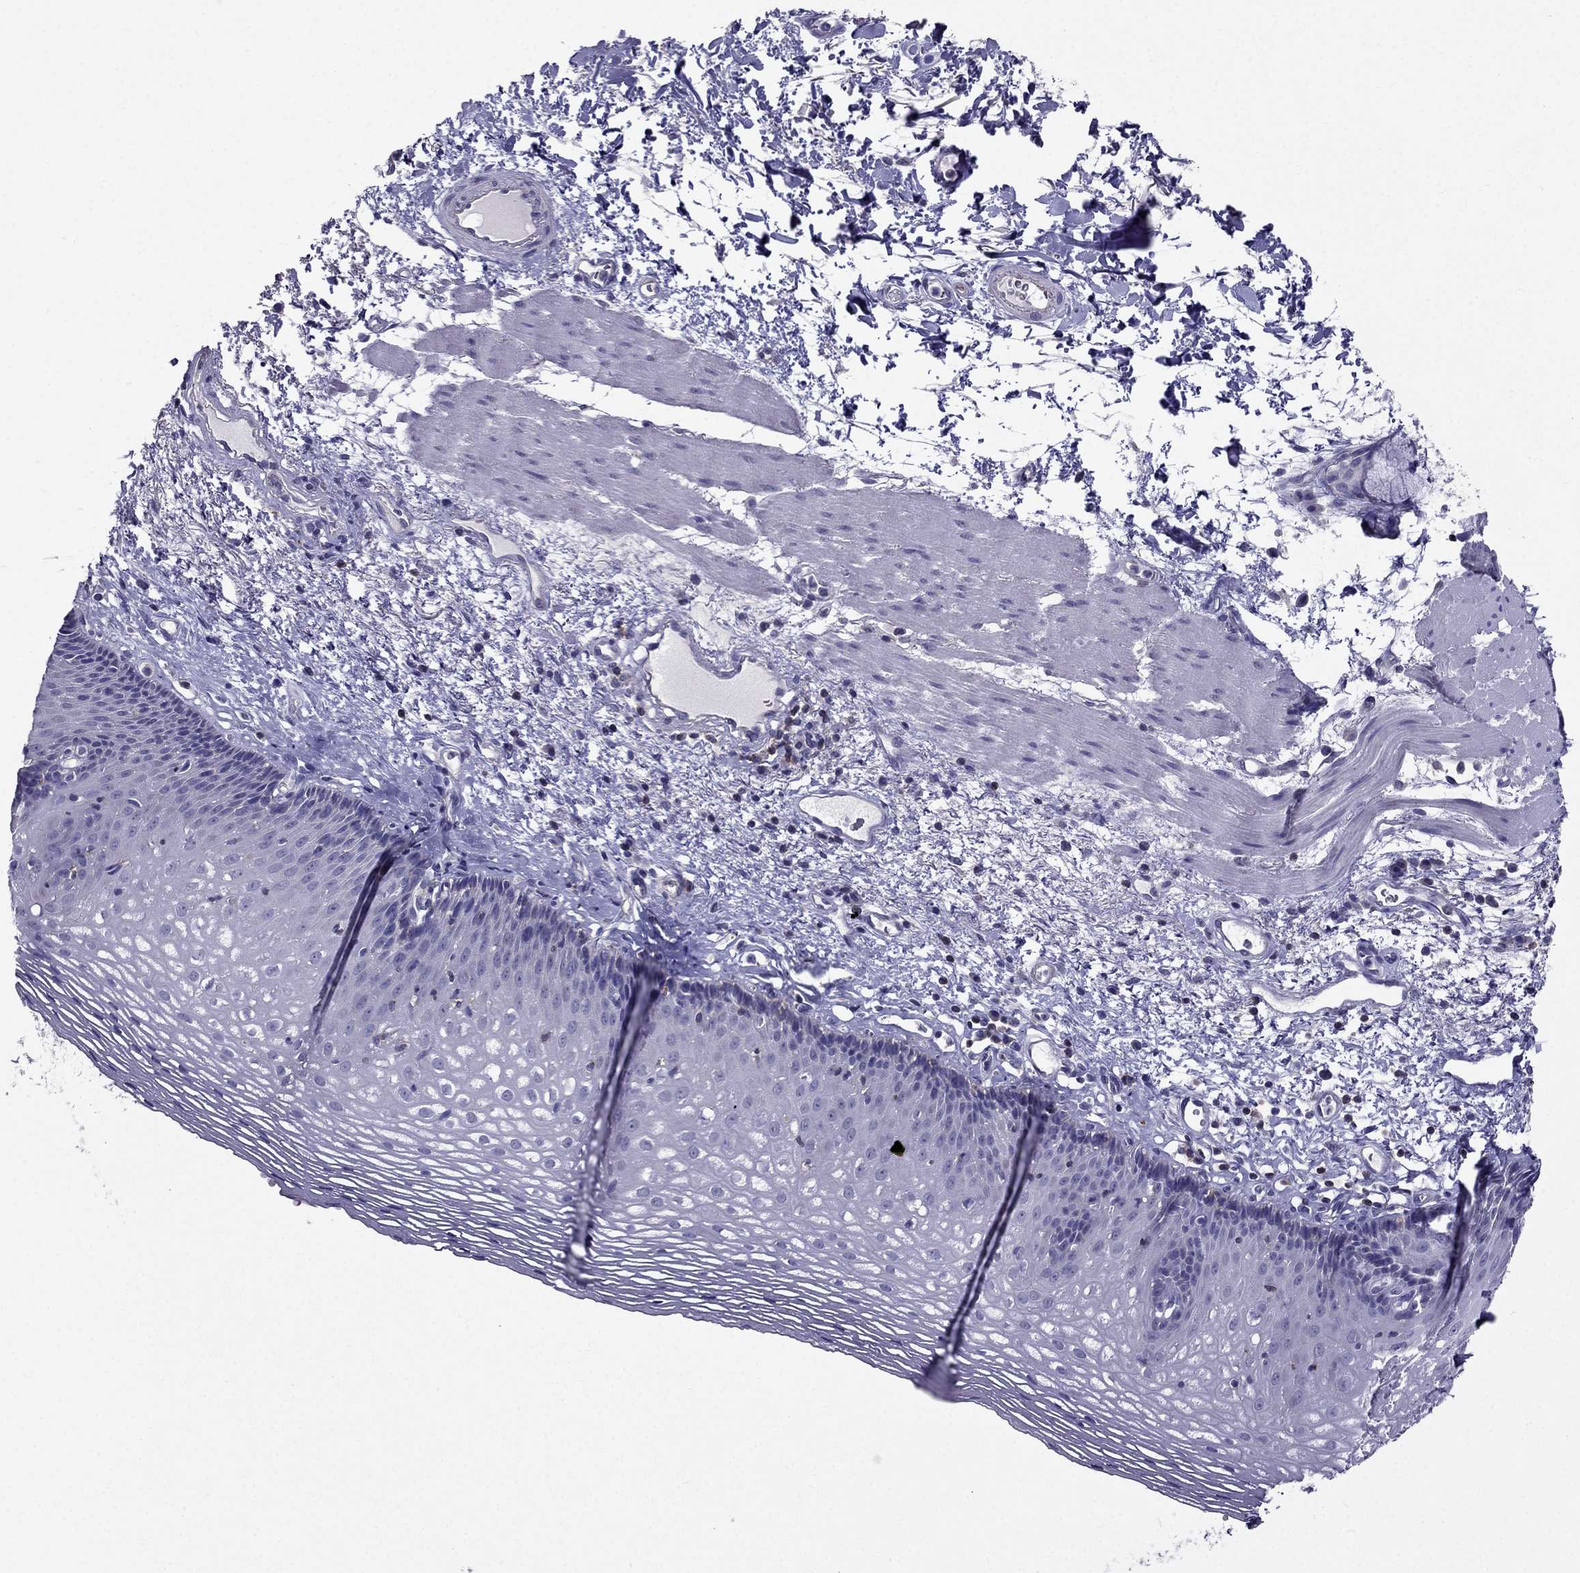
{"staining": {"intensity": "negative", "quantity": "none", "location": "none"}, "tissue": "esophagus", "cell_type": "Squamous epithelial cells", "image_type": "normal", "snomed": [{"axis": "morphology", "description": "Normal tissue, NOS"}, {"axis": "topography", "description": "Esophagus"}], "caption": "The immunohistochemistry (IHC) micrograph has no significant staining in squamous epithelial cells of esophagus.", "gene": "AAK1", "patient": {"sex": "male", "age": 76}}